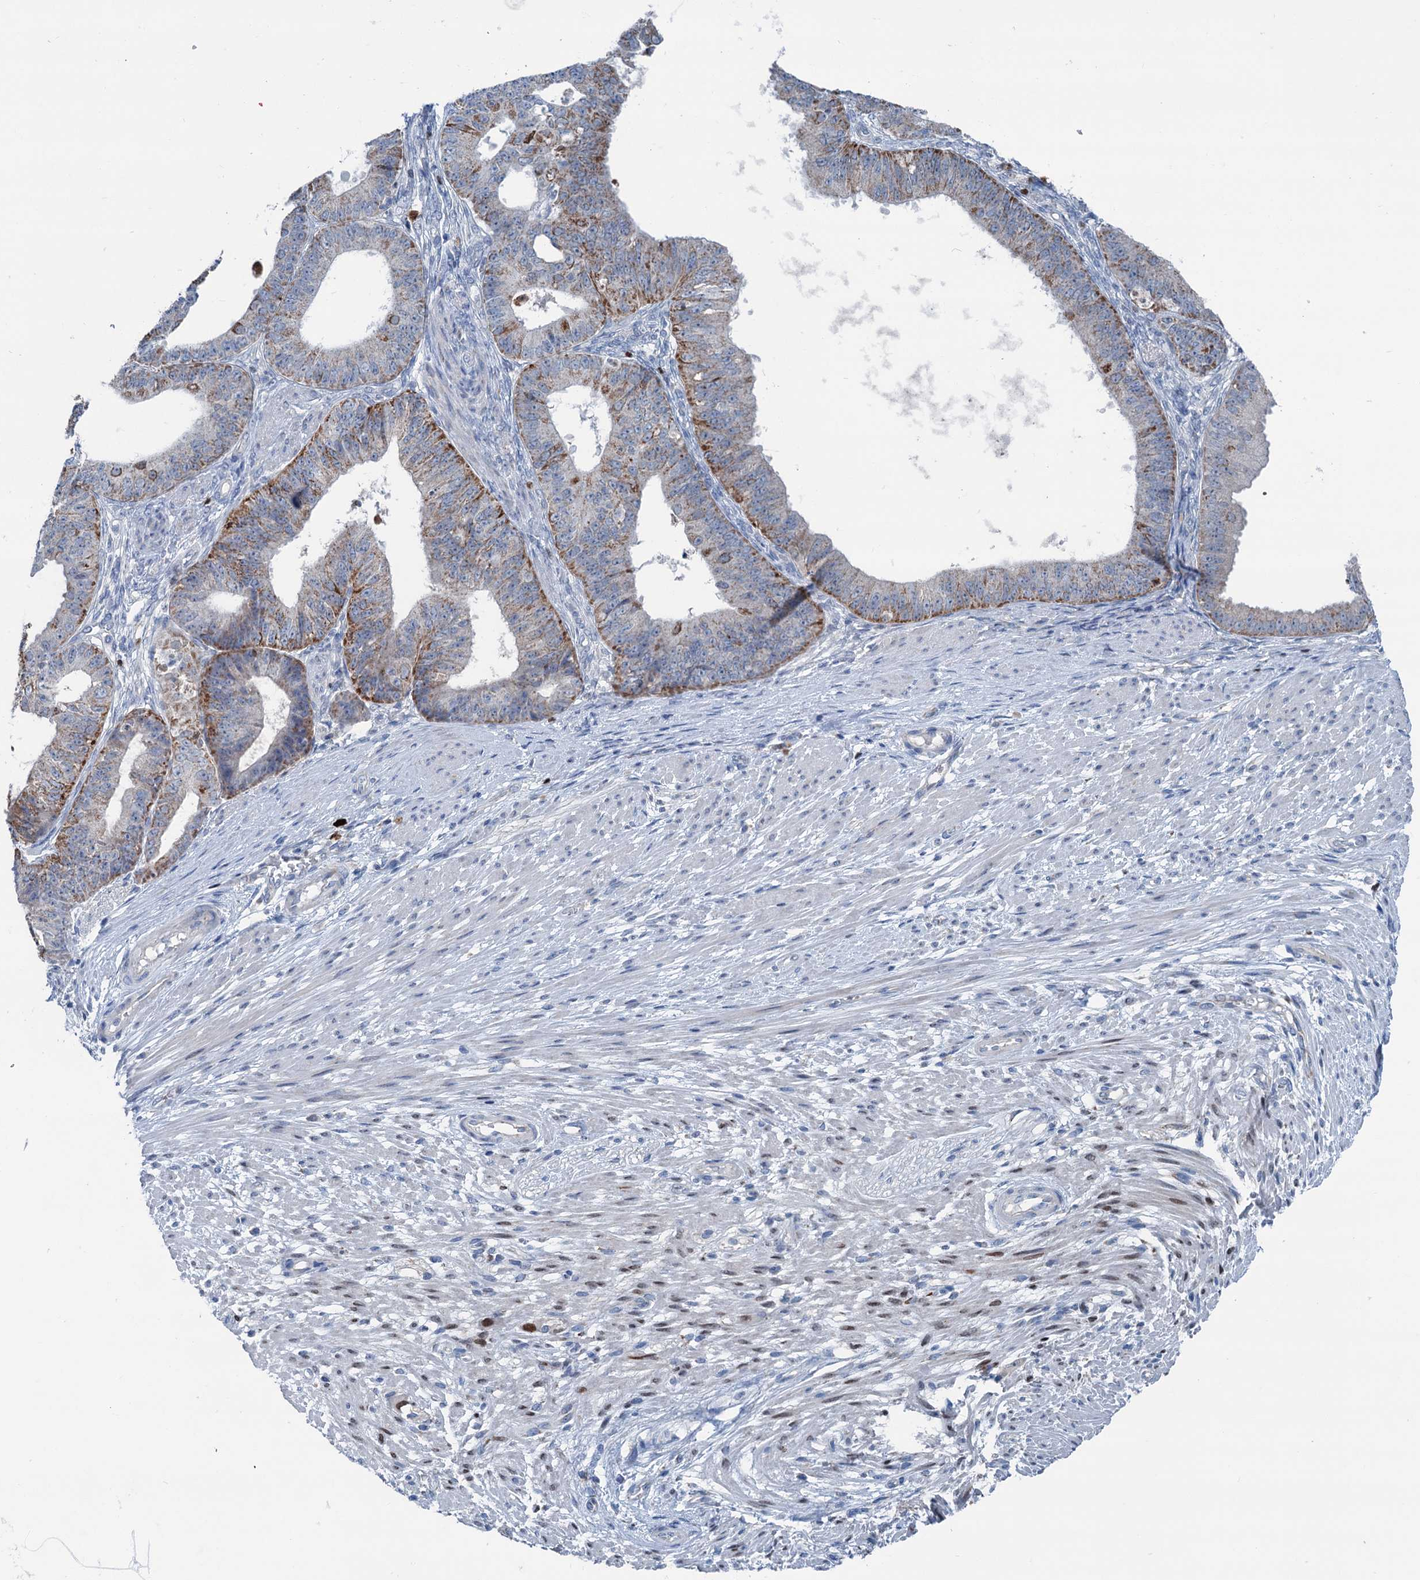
{"staining": {"intensity": "moderate", "quantity": "25%-75%", "location": "cytoplasmic/membranous"}, "tissue": "ovarian cancer", "cell_type": "Tumor cells", "image_type": "cancer", "snomed": [{"axis": "morphology", "description": "Carcinoma, endometroid"}, {"axis": "topography", "description": "Appendix"}, {"axis": "topography", "description": "Ovary"}], "caption": "Moderate cytoplasmic/membranous positivity for a protein is seen in approximately 25%-75% of tumor cells of ovarian cancer using IHC.", "gene": "ELP4", "patient": {"sex": "female", "age": 42}}